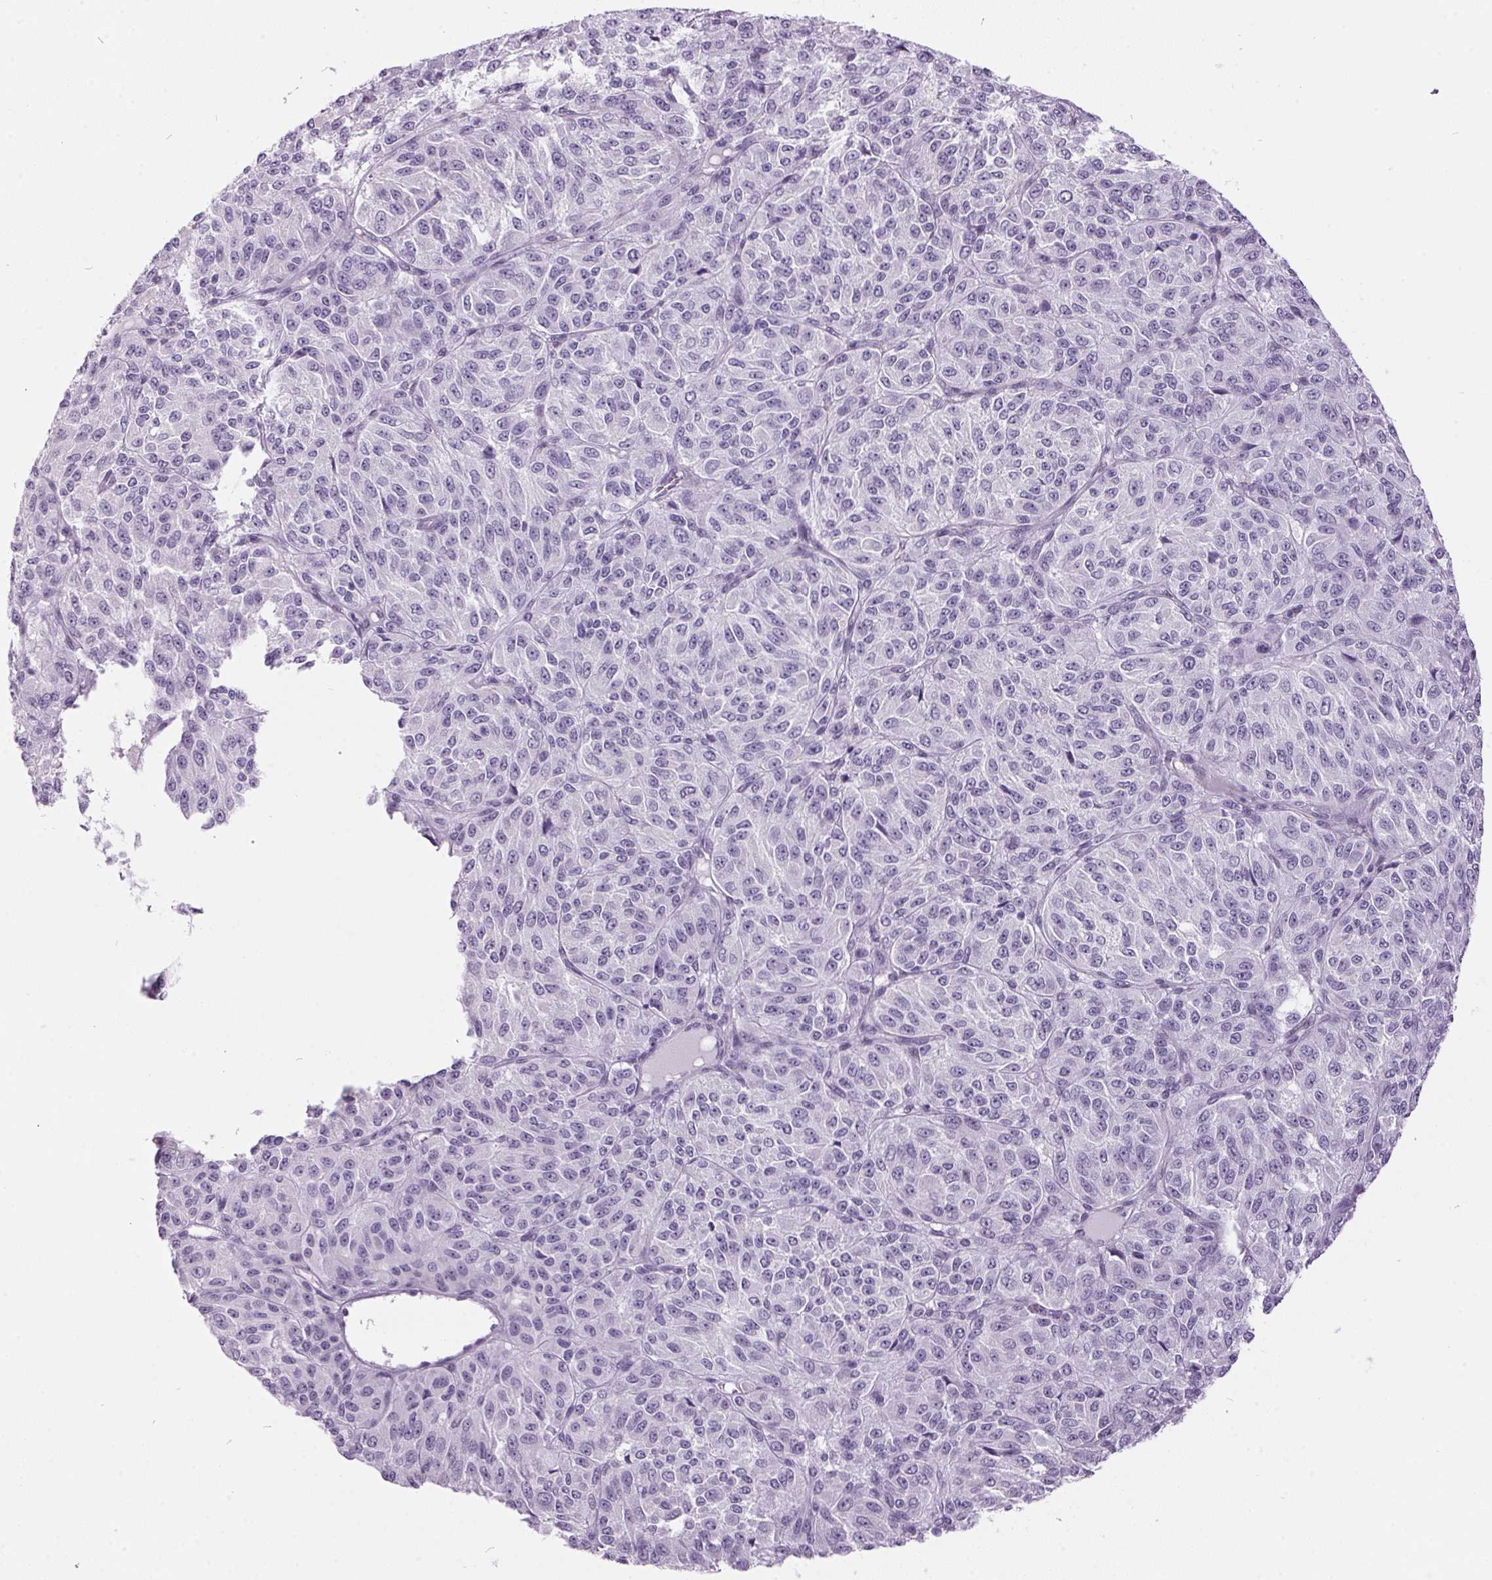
{"staining": {"intensity": "negative", "quantity": "none", "location": "none"}, "tissue": "melanoma", "cell_type": "Tumor cells", "image_type": "cancer", "snomed": [{"axis": "morphology", "description": "Malignant melanoma, Metastatic site"}, {"axis": "topography", "description": "Brain"}], "caption": "There is no significant expression in tumor cells of melanoma.", "gene": "ODAD2", "patient": {"sex": "female", "age": 56}}